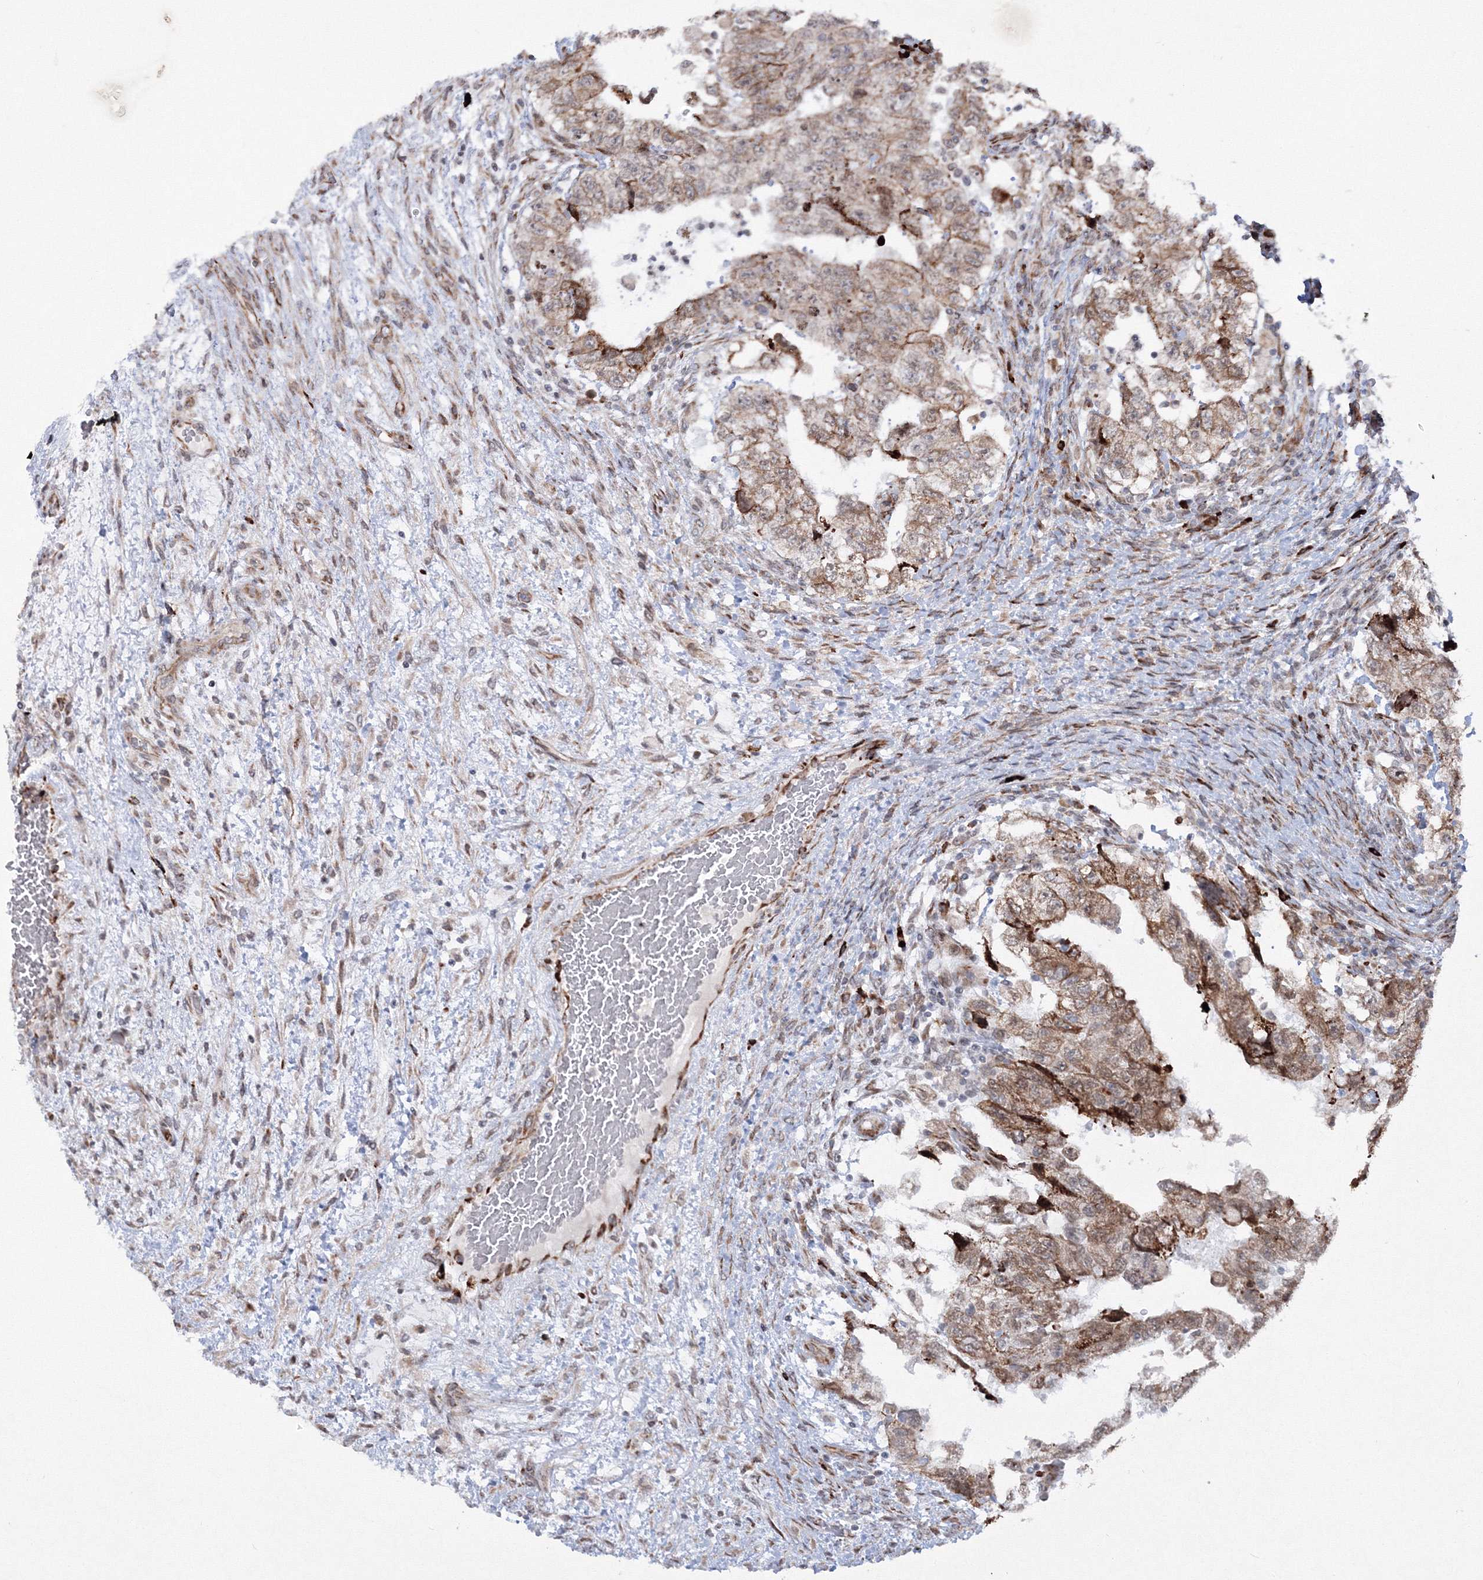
{"staining": {"intensity": "moderate", "quantity": "25%-75%", "location": "cytoplasmic/membranous"}, "tissue": "testis cancer", "cell_type": "Tumor cells", "image_type": "cancer", "snomed": [{"axis": "morphology", "description": "Carcinoma, Embryonal, NOS"}, {"axis": "topography", "description": "Testis"}], "caption": "High-power microscopy captured an immunohistochemistry image of testis cancer (embryonal carcinoma), revealing moderate cytoplasmic/membranous positivity in approximately 25%-75% of tumor cells.", "gene": "EFCAB12", "patient": {"sex": "male", "age": 36}}